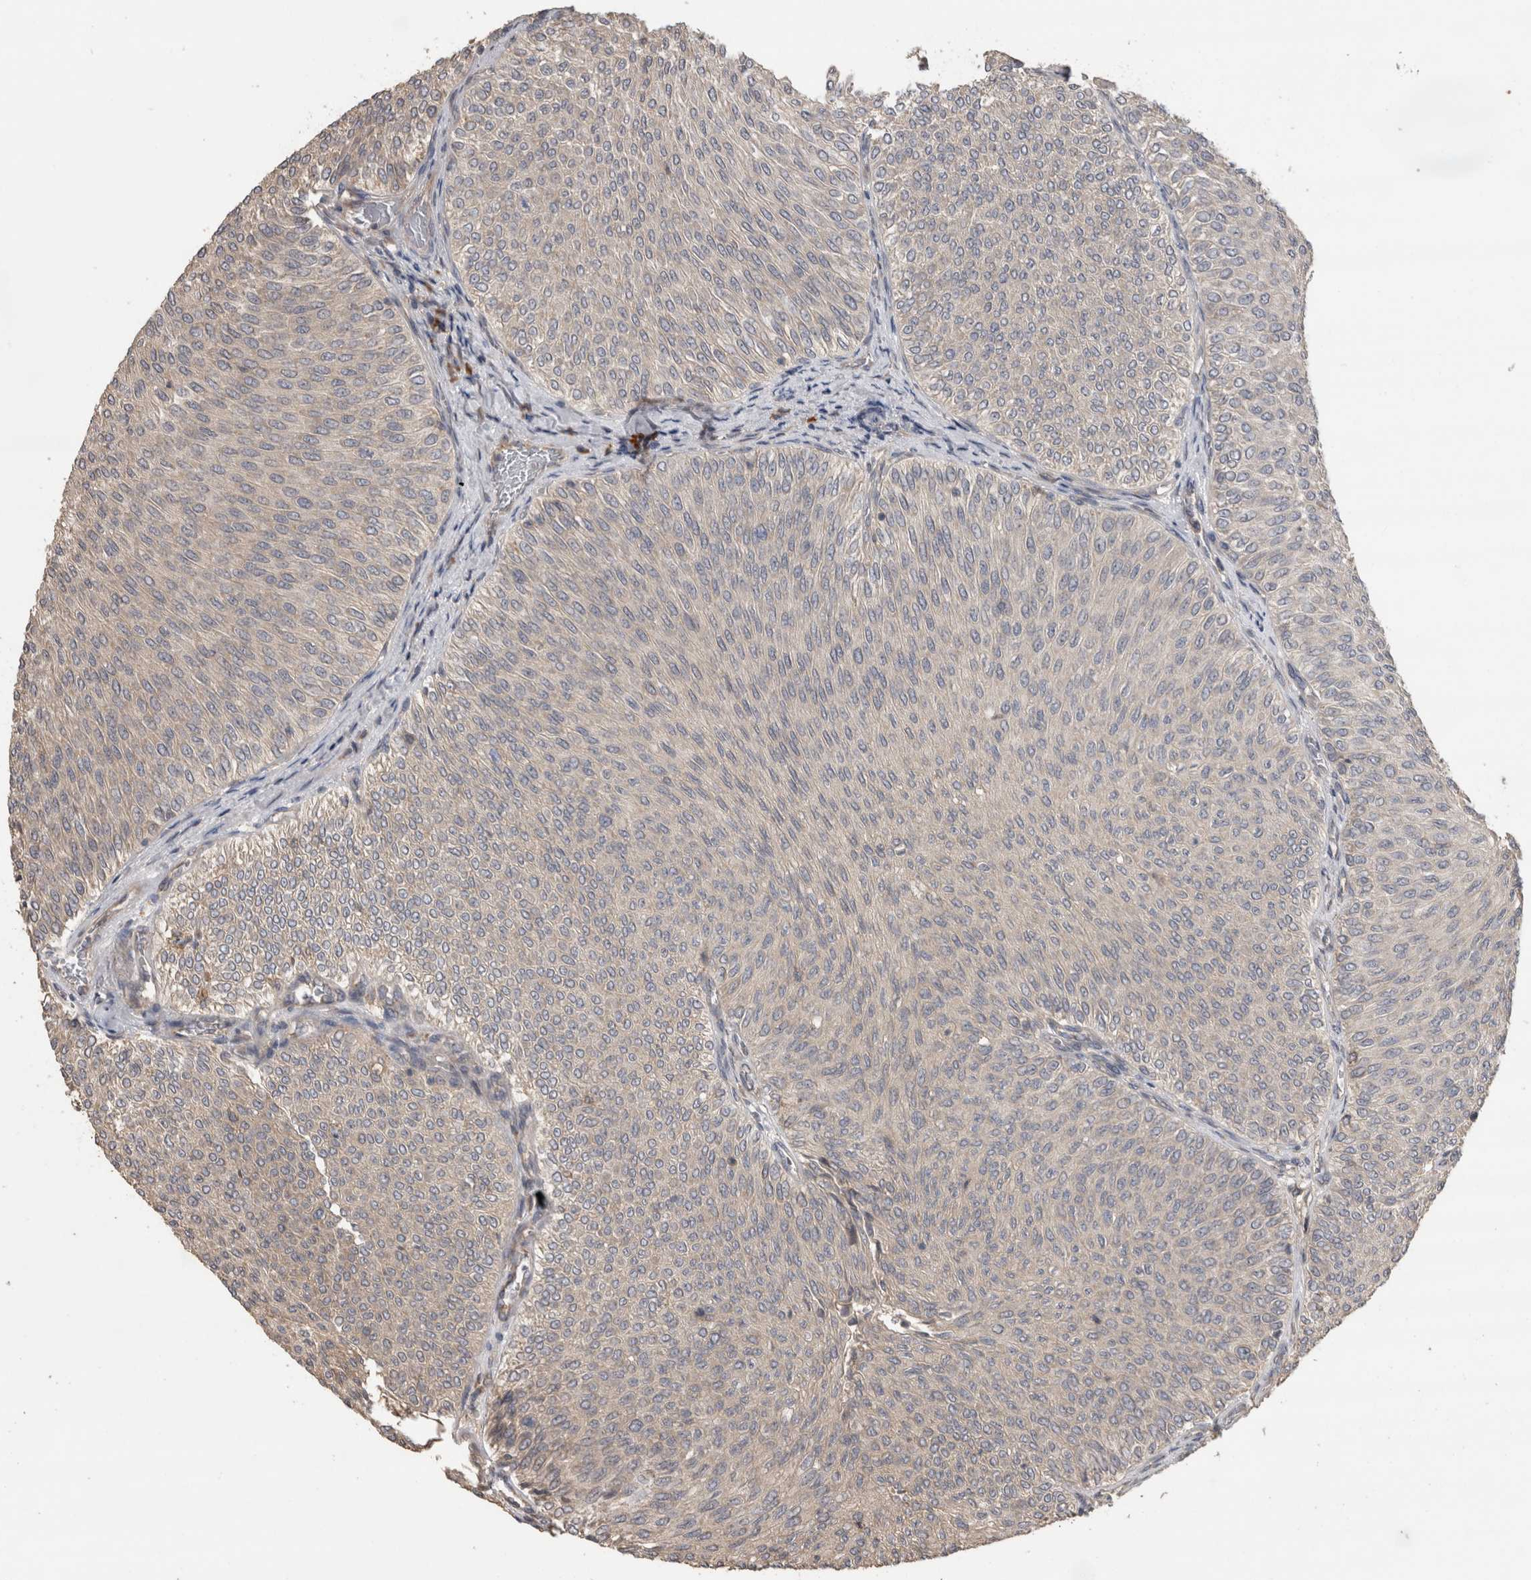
{"staining": {"intensity": "negative", "quantity": "none", "location": "none"}, "tissue": "urothelial cancer", "cell_type": "Tumor cells", "image_type": "cancer", "snomed": [{"axis": "morphology", "description": "Urothelial carcinoma, Low grade"}, {"axis": "topography", "description": "Urinary bladder"}], "caption": "Immunohistochemical staining of urothelial cancer exhibits no significant expression in tumor cells.", "gene": "TBCE", "patient": {"sex": "male", "age": 78}}